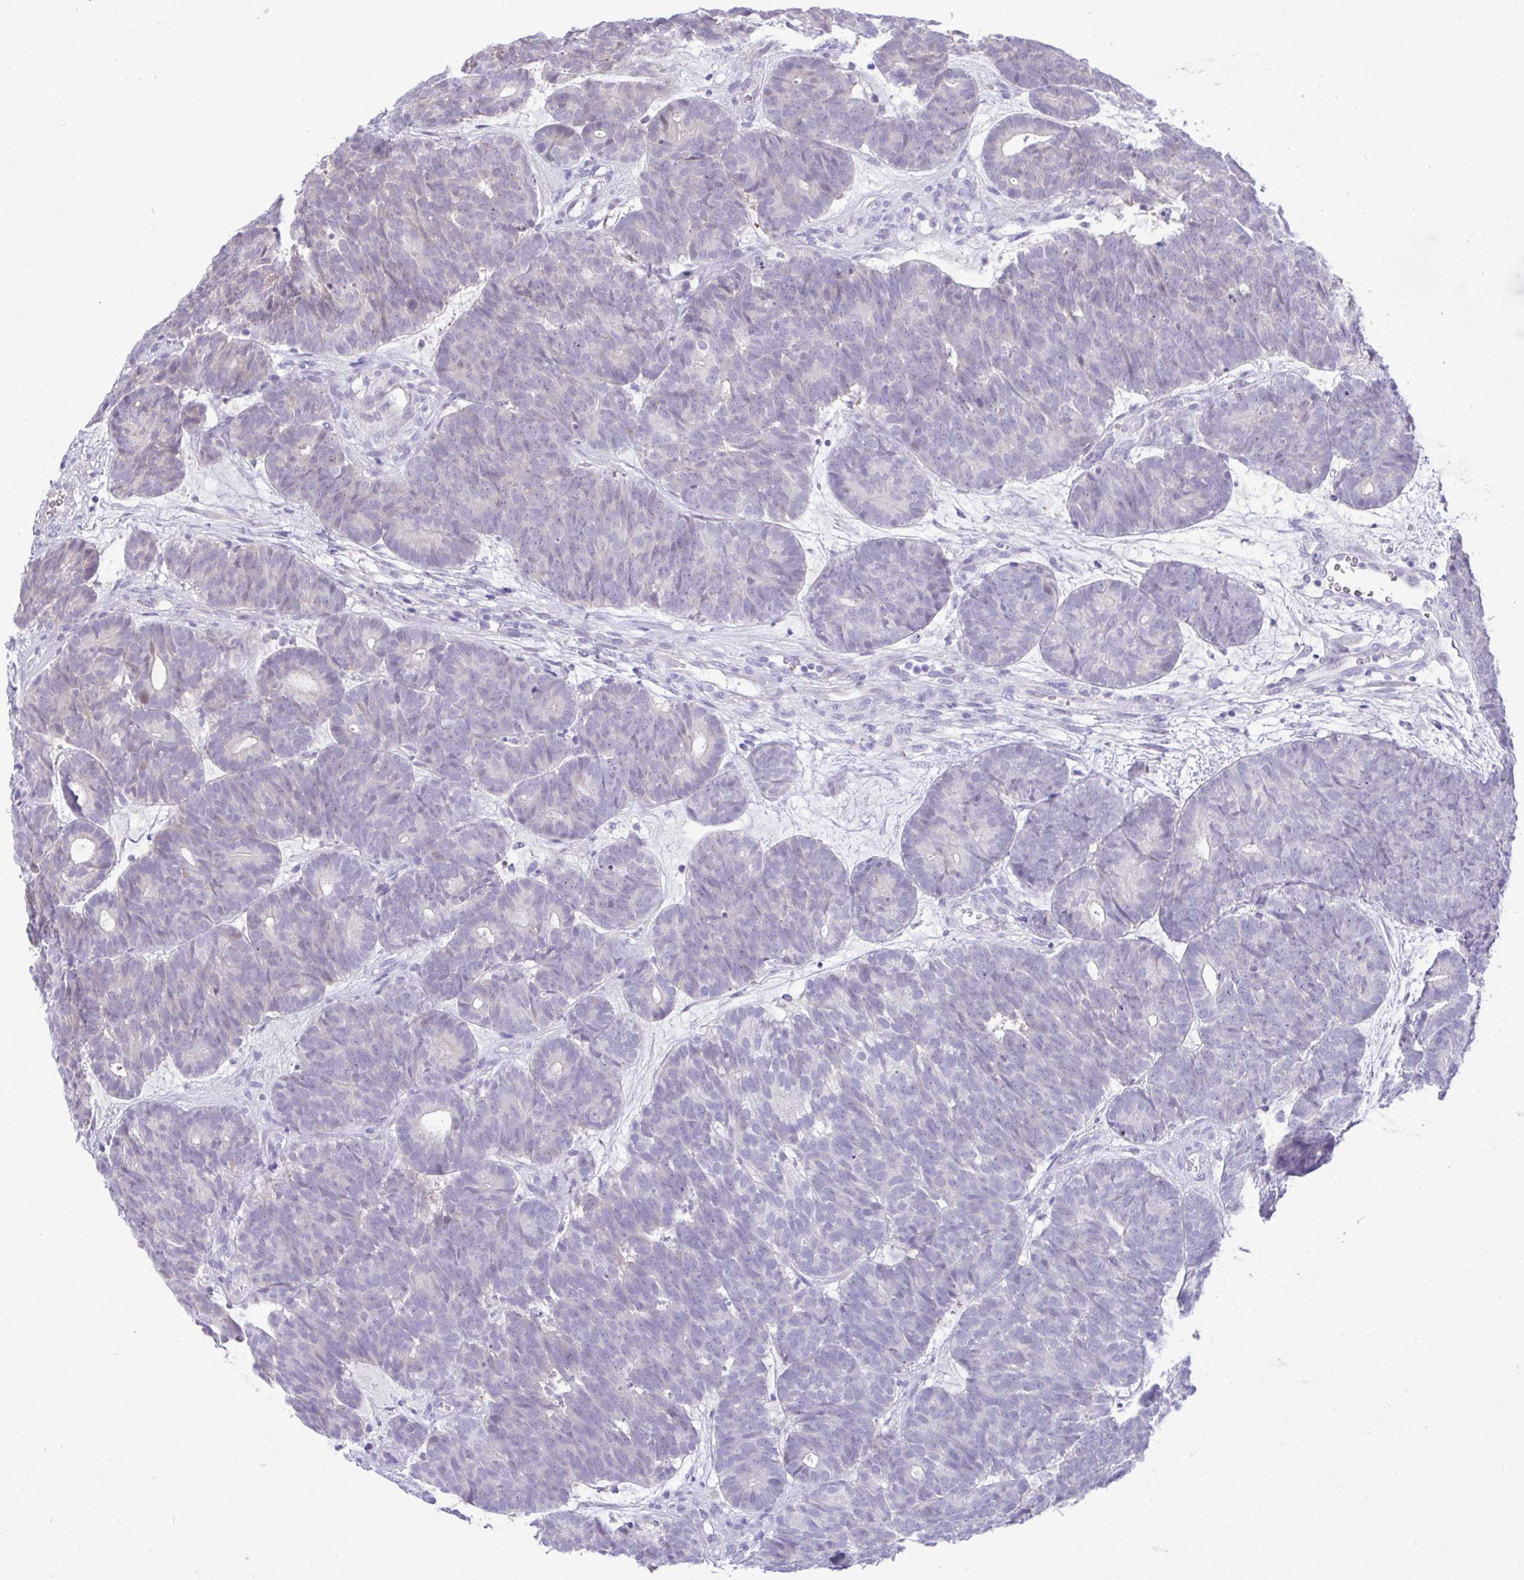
{"staining": {"intensity": "negative", "quantity": "none", "location": "none"}, "tissue": "head and neck cancer", "cell_type": "Tumor cells", "image_type": "cancer", "snomed": [{"axis": "morphology", "description": "Adenocarcinoma, NOS"}, {"axis": "topography", "description": "Head-Neck"}], "caption": "IHC micrograph of head and neck cancer stained for a protein (brown), which displays no staining in tumor cells.", "gene": "ZNF485", "patient": {"sex": "female", "age": 81}}